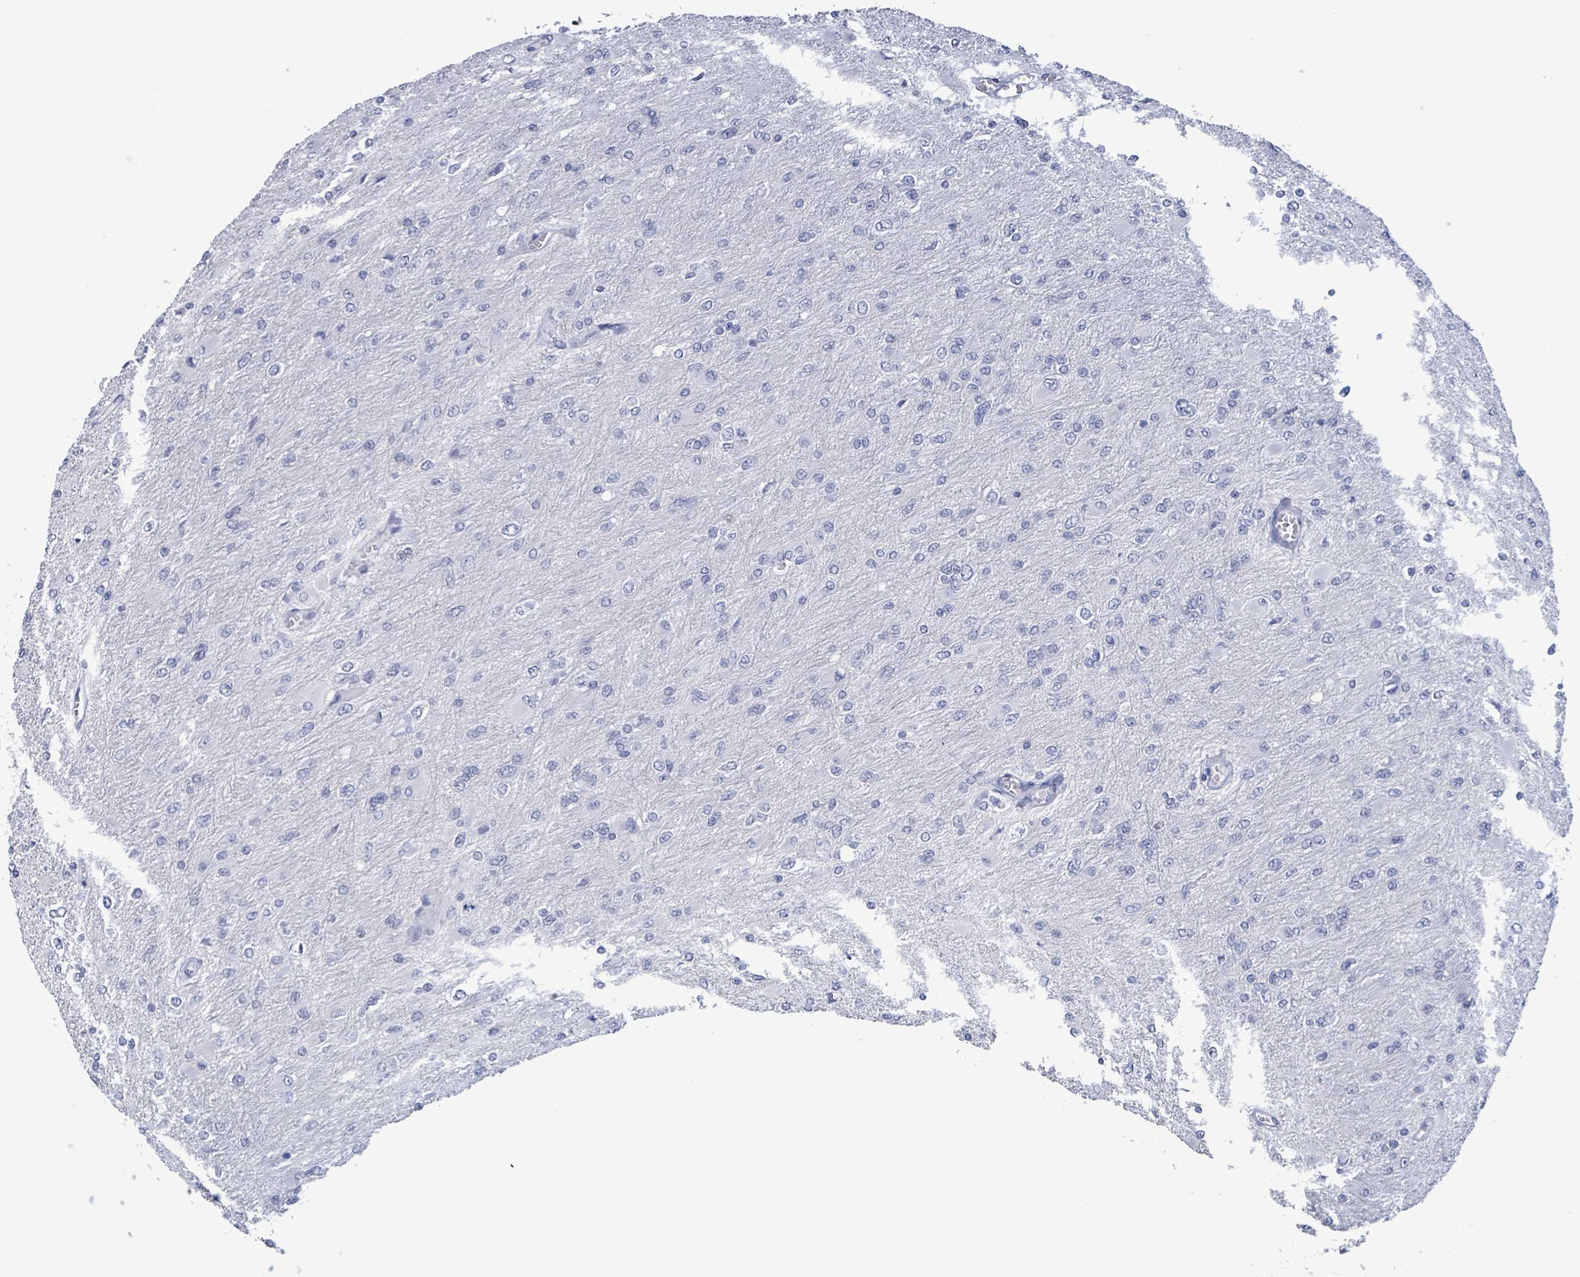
{"staining": {"intensity": "negative", "quantity": "none", "location": "none"}, "tissue": "glioma", "cell_type": "Tumor cells", "image_type": "cancer", "snomed": [{"axis": "morphology", "description": "Glioma, malignant, High grade"}, {"axis": "topography", "description": "Cerebral cortex"}], "caption": "Protein analysis of glioma demonstrates no significant positivity in tumor cells.", "gene": "NKX2-1", "patient": {"sex": "female", "age": 36}}